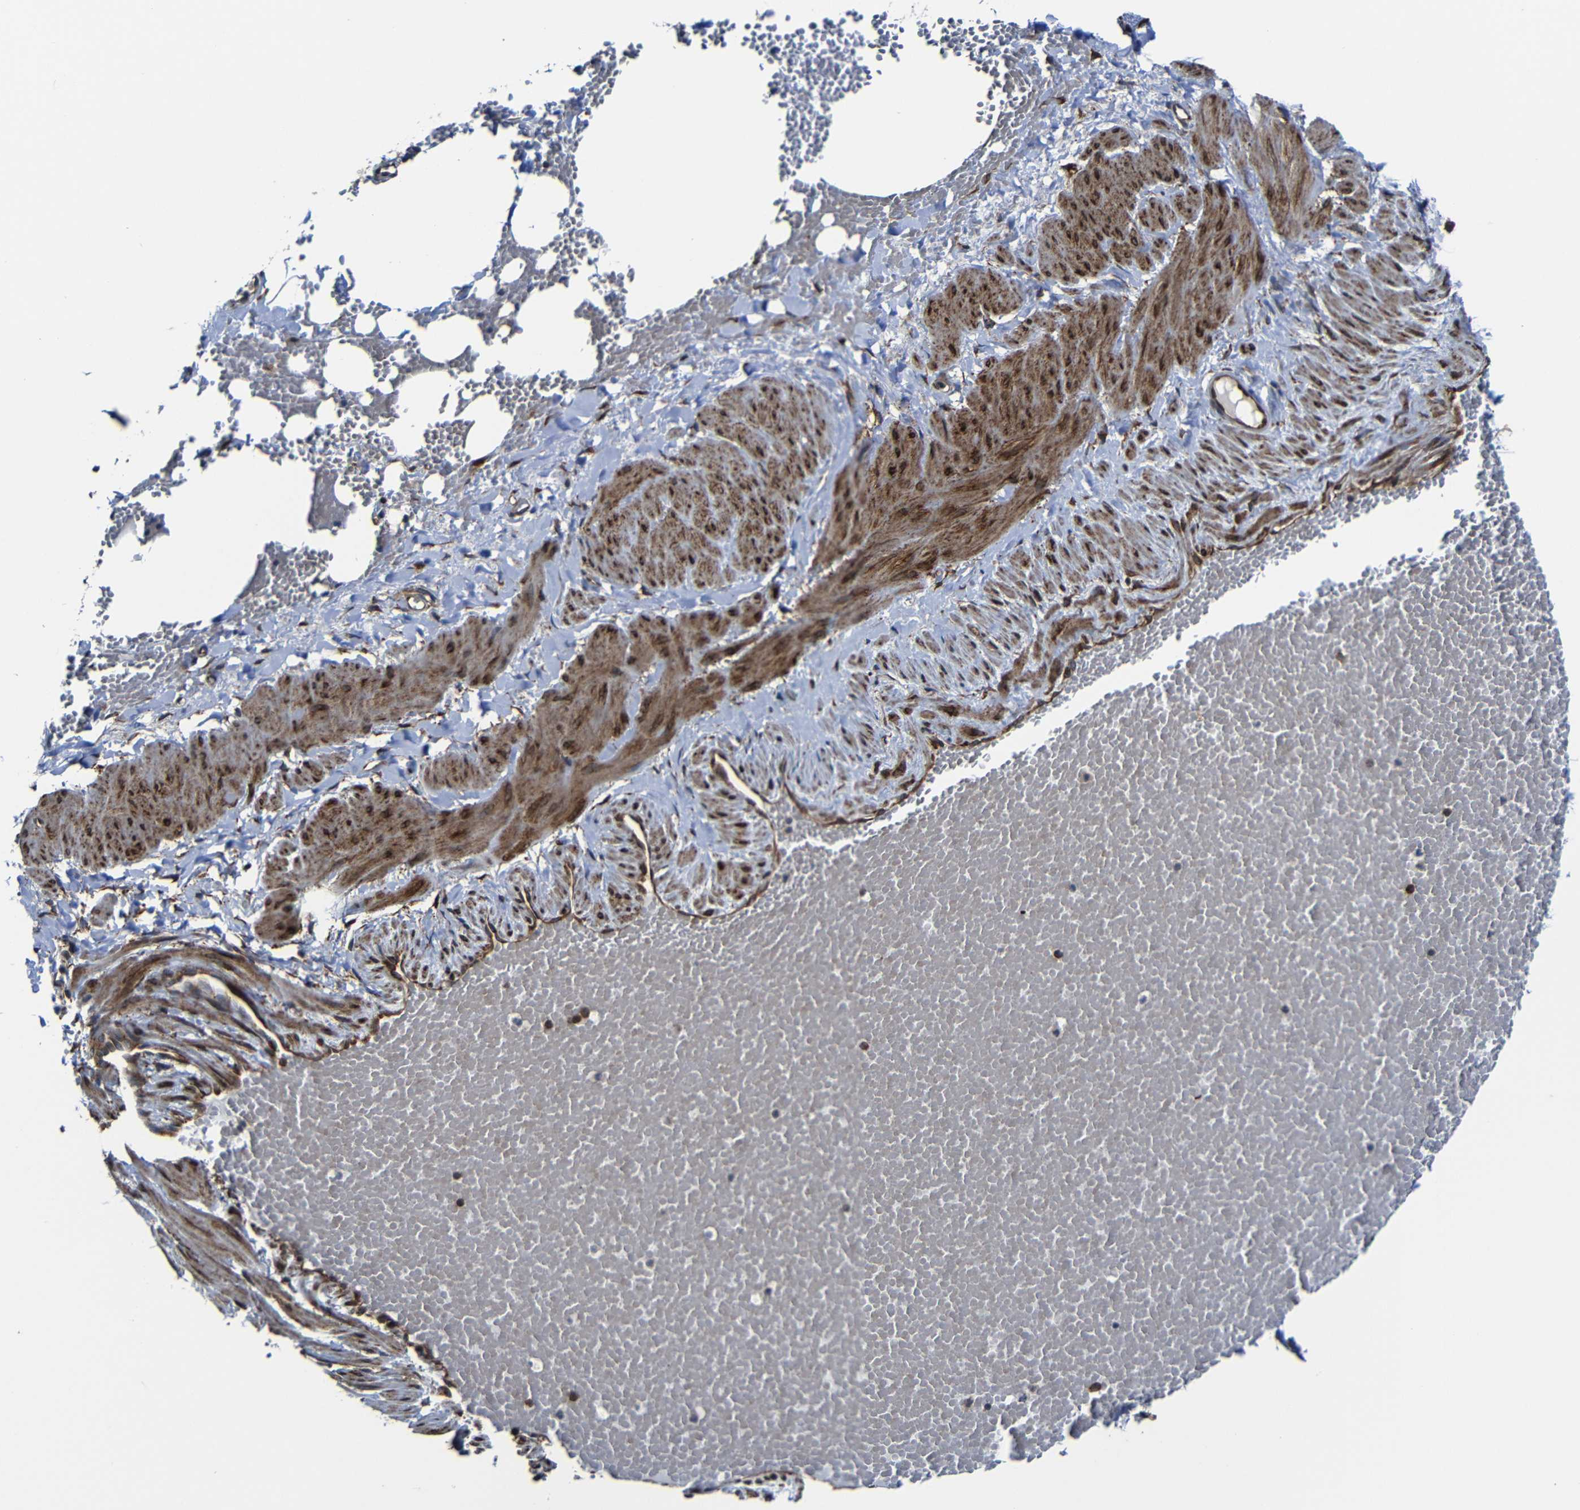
{"staining": {"intensity": "weak", "quantity": ">75%", "location": "cytoplasmic/membranous"}, "tissue": "adipose tissue", "cell_type": "Adipocytes", "image_type": "normal", "snomed": [{"axis": "morphology", "description": "Normal tissue, NOS"}, {"axis": "topography", "description": "Soft tissue"}, {"axis": "topography", "description": "Vascular tissue"}], "caption": "An image of adipose tissue stained for a protein reveals weak cytoplasmic/membranous brown staining in adipocytes. (IHC, brightfield microscopy, high magnification).", "gene": "KIAA0513", "patient": {"sex": "female", "age": 35}}